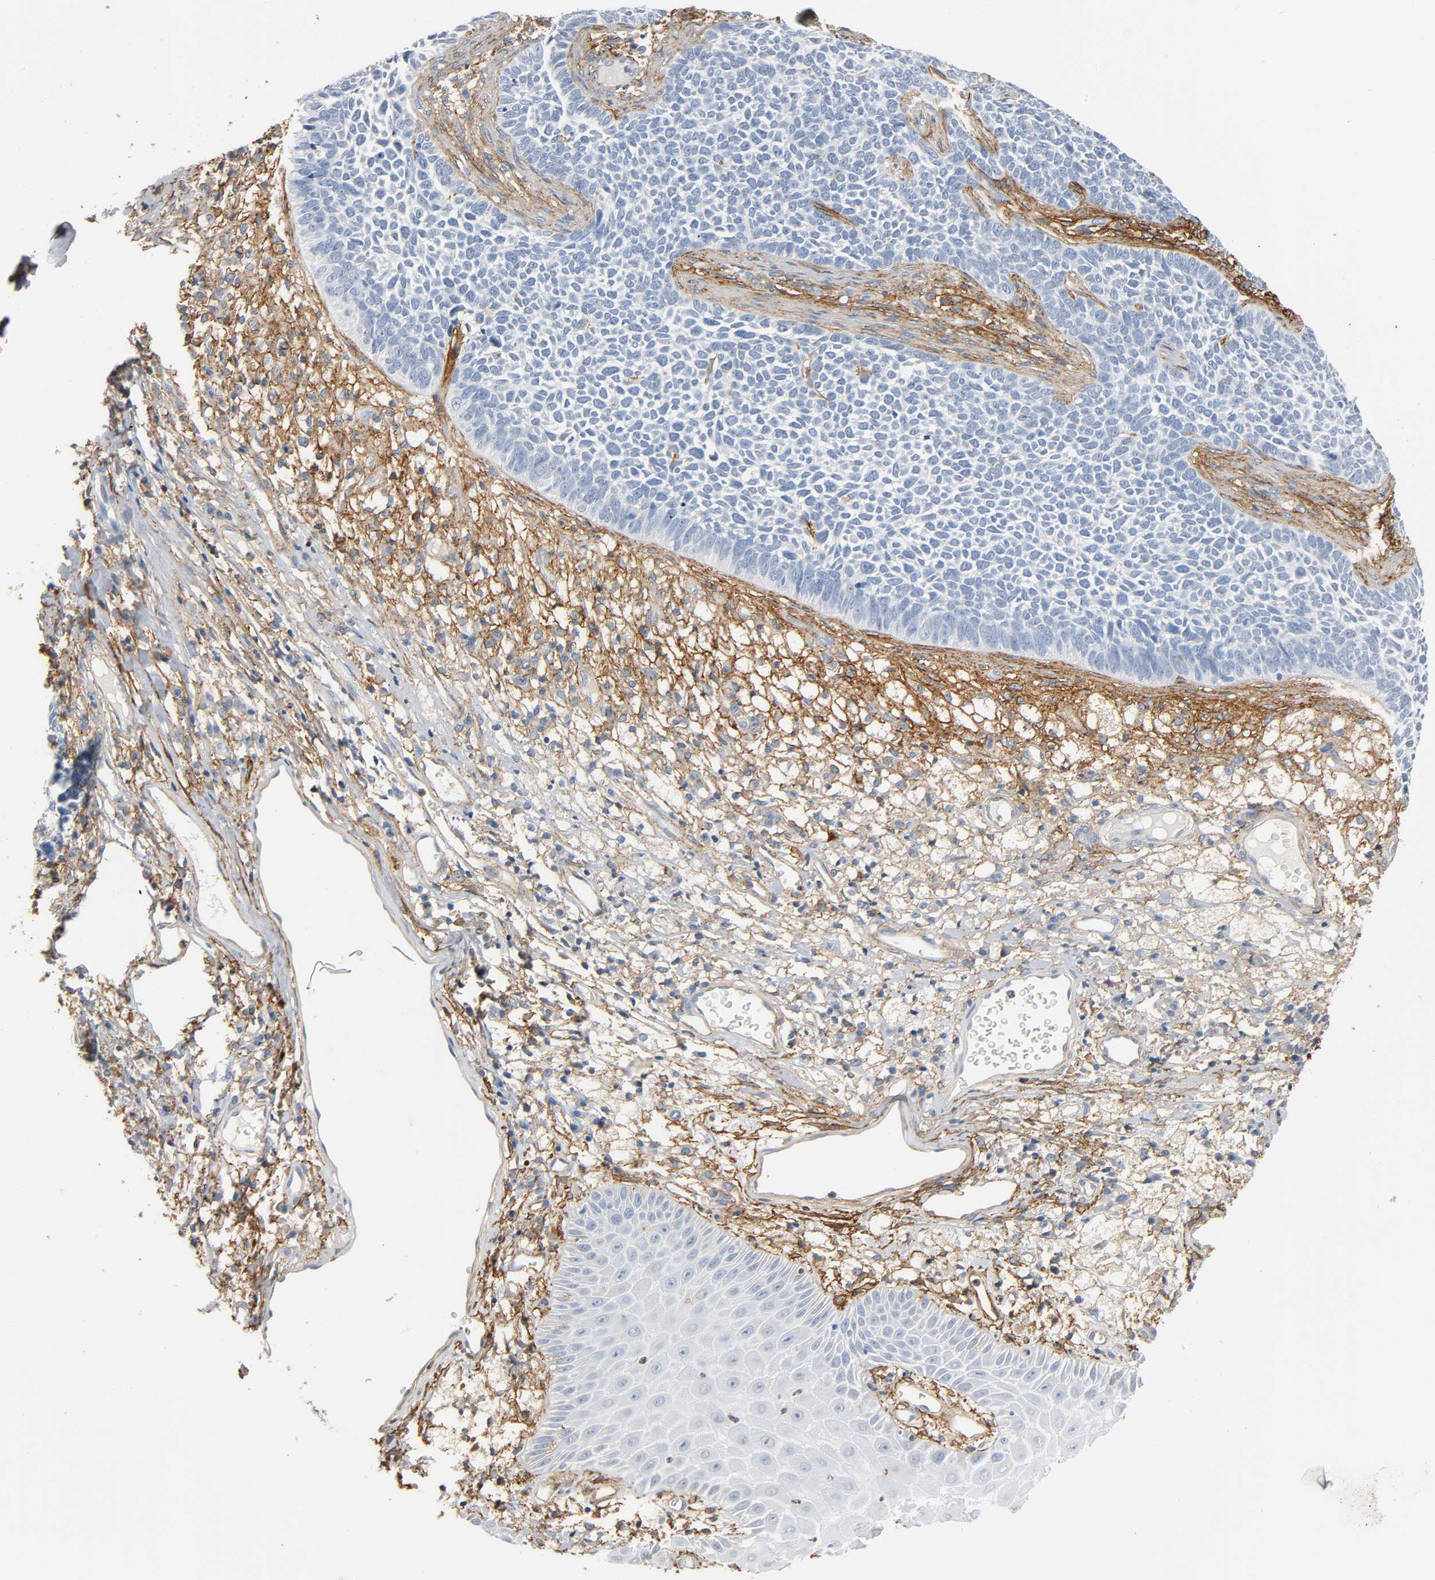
{"staining": {"intensity": "negative", "quantity": "none", "location": "none"}, "tissue": "skin cancer", "cell_type": "Tumor cells", "image_type": "cancer", "snomed": [{"axis": "morphology", "description": "Basal cell carcinoma"}, {"axis": "topography", "description": "Skin"}], "caption": "Immunohistochemical staining of human skin cancer (basal cell carcinoma) displays no significant positivity in tumor cells.", "gene": "ANPEP", "patient": {"sex": "female", "age": 84}}